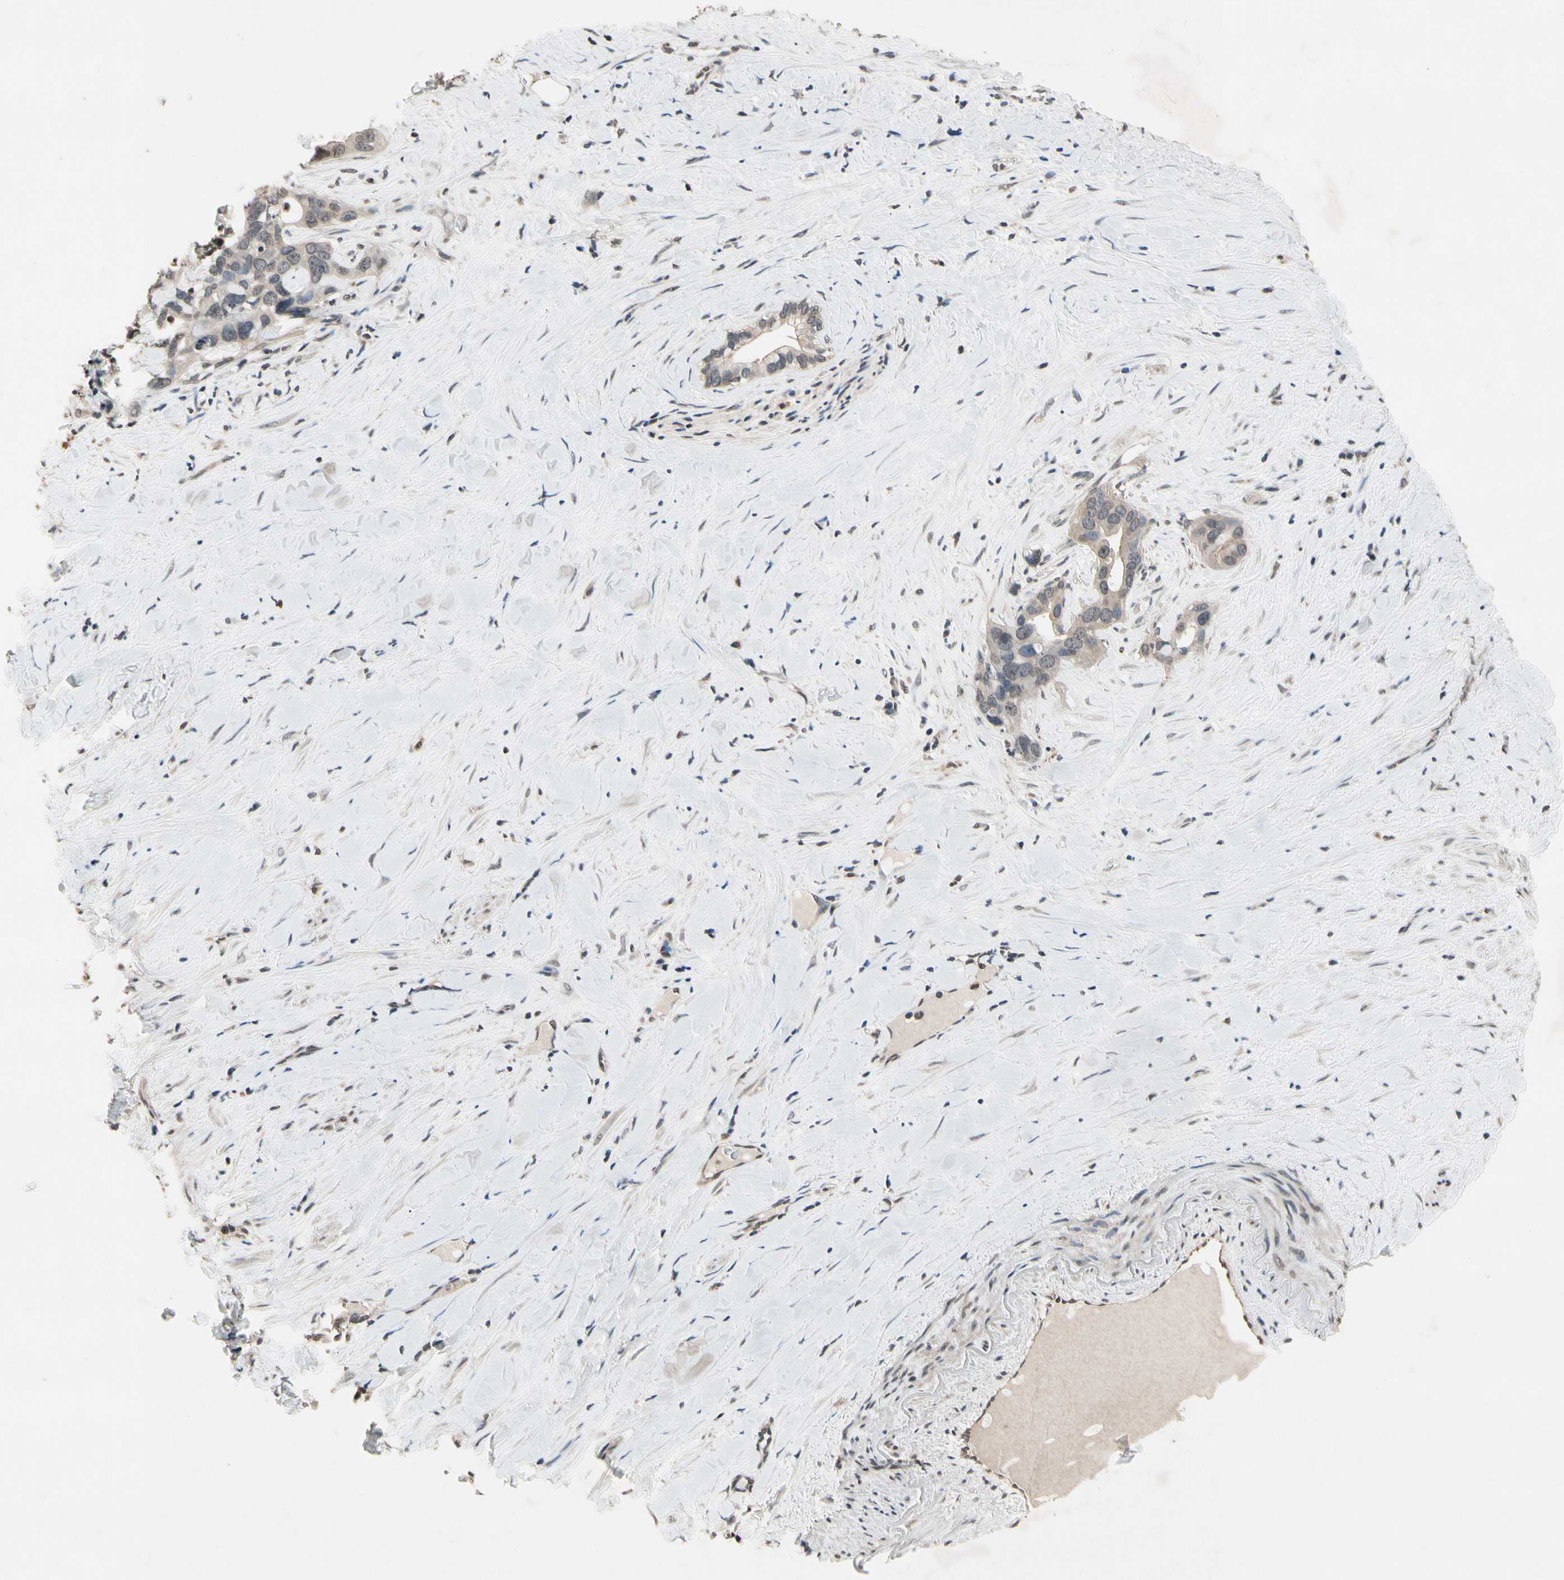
{"staining": {"intensity": "moderate", "quantity": ">75%", "location": "cytoplasmic/membranous"}, "tissue": "liver cancer", "cell_type": "Tumor cells", "image_type": "cancer", "snomed": [{"axis": "morphology", "description": "Cholangiocarcinoma"}, {"axis": "topography", "description": "Liver"}], "caption": "Immunohistochemical staining of human liver cancer displays medium levels of moderate cytoplasmic/membranous protein staining in about >75% of tumor cells.", "gene": "GCLC", "patient": {"sex": "female", "age": 65}}